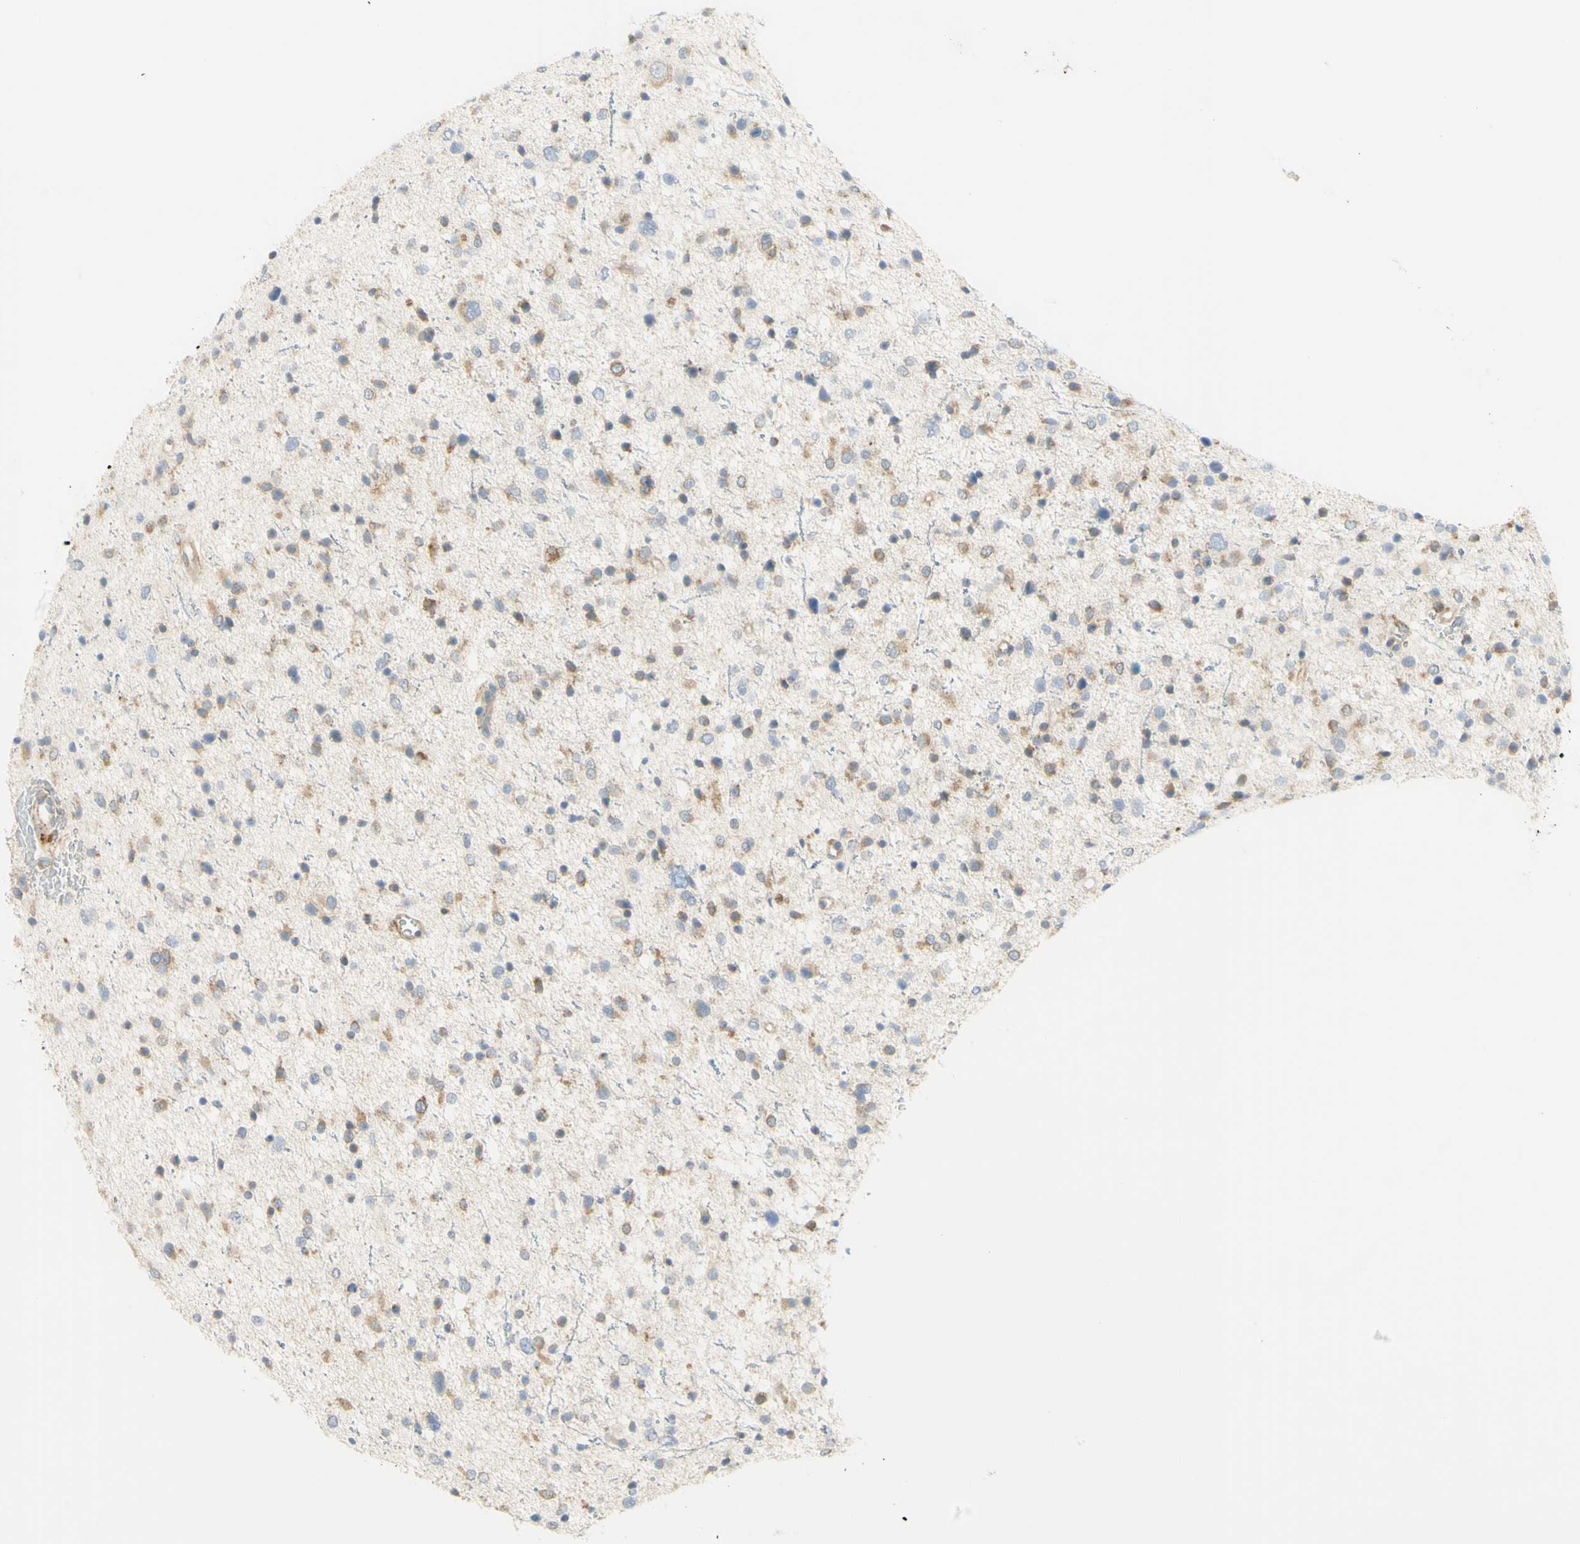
{"staining": {"intensity": "weak", "quantity": "25%-75%", "location": "cytoplasmic/membranous"}, "tissue": "glioma", "cell_type": "Tumor cells", "image_type": "cancer", "snomed": [{"axis": "morphology", "description": "Glioma, malignant, Low grade"}, {"axis": "topography", "description": "Brain"}], "caption": "Malignant glioma (low-grade) stained with DAB immunohistochemistry (IHC) reveals low levels of weak cytoplasmic/membranous expression in about 25%-75% of tumor cells. (brown staining indicates protein expression, while blue staining denotes nuclei).", "gene": "MANF", "patient": {"sex": "female", "age": 37}}